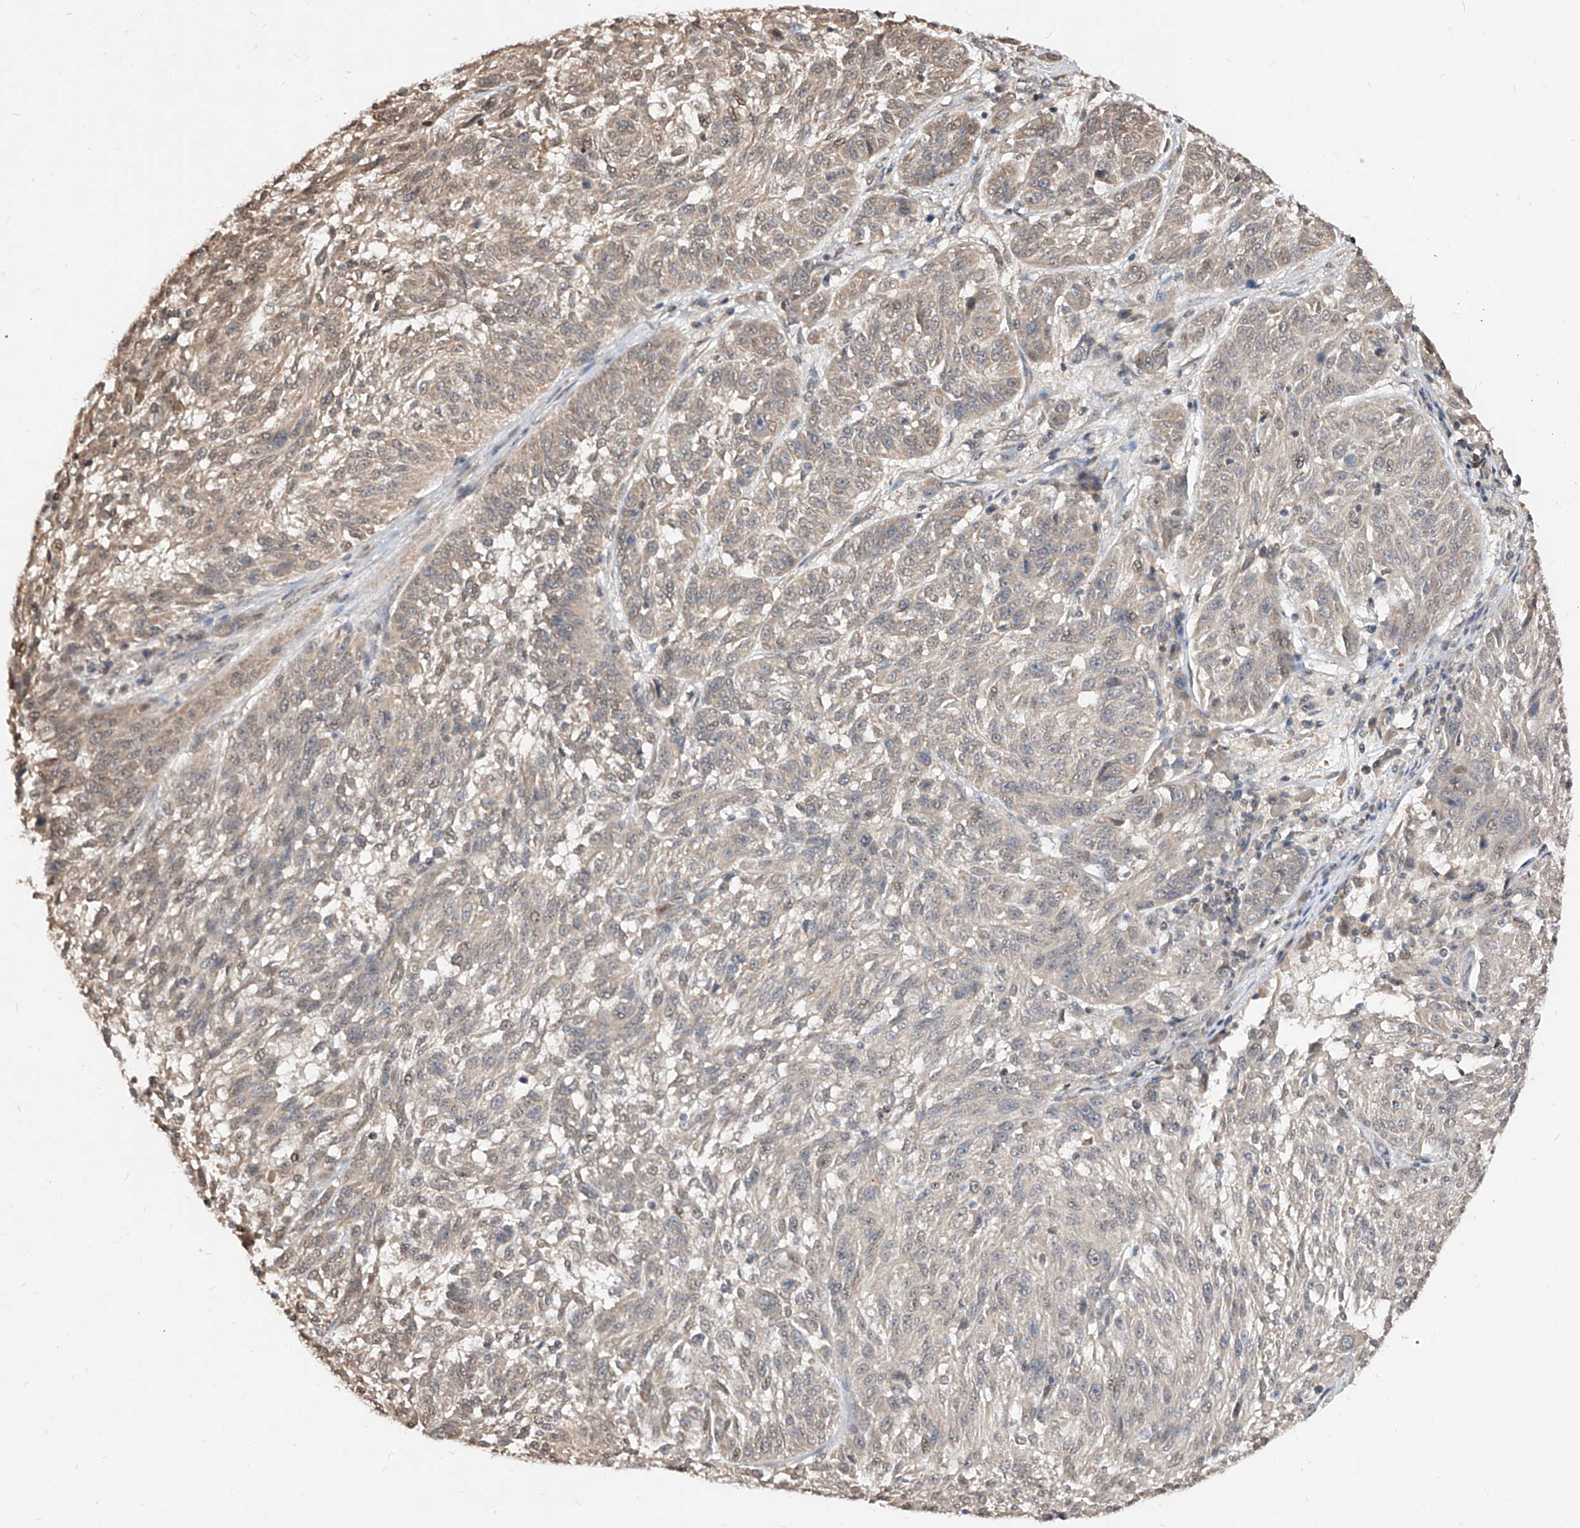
{"staining": {"intensity": "weak", "quantity": "<25%", "location": "cytoplasmic/membranous"}, "tissue": "melanoma", "cell_type": "Tumor cells", "image_type": "cancer", "snomed": [{"axis": "morphology", "description": "Malignant melanoma, NOS"}, {"axis": "topography", "description": "Skin"}], "caption": "DAB (3,3'-diaminobenzidine) immunohistochemical staining of malignant melanoma demonstrates no significant expression in tumor cells.", "gene": "C8orf82", "patient": {"sex": "male", "age": 53}}